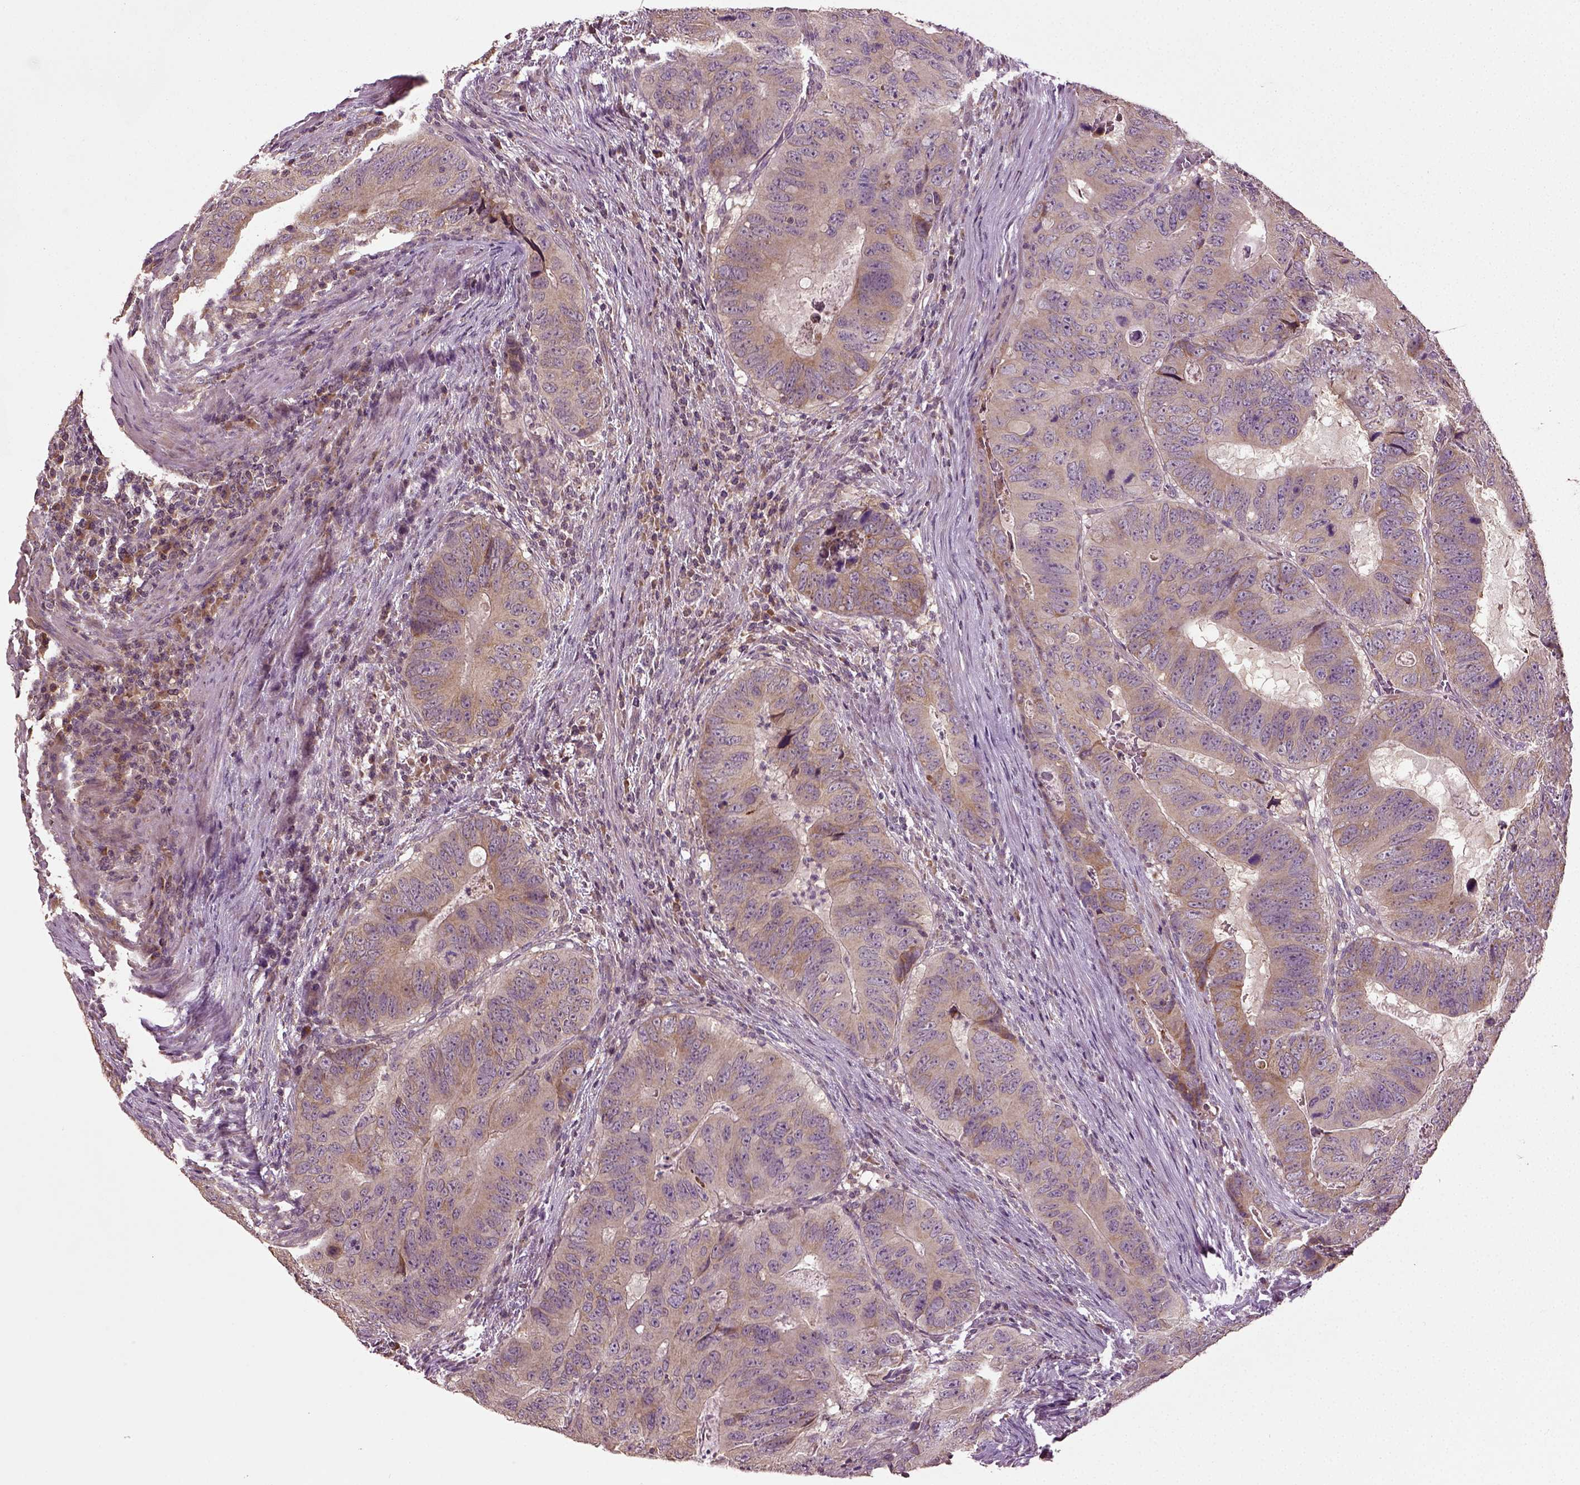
{"staining": {"intensity": "moderate", "quantity": "<25%", "location": "cytoplasmic/membranous"}, "tissue": "colorectal cancer", "cell_type": "Tumor cells", "image_type": "cancer", "snomed": [{"axis": "morphology", "description": "Adenocarcinoma, NOS"}, {"axis": "topography", "description": "Colon"}], "caption": "This photomicrograph exhibits immunohistochemistry staining of colorectal adenocarcinoma, with low moderate cytoplasmic/membranous positivity in approximately <25% of tumor cells.", "gene": "ERV3-1", "patient": {"sex": "male", "age": 79}}